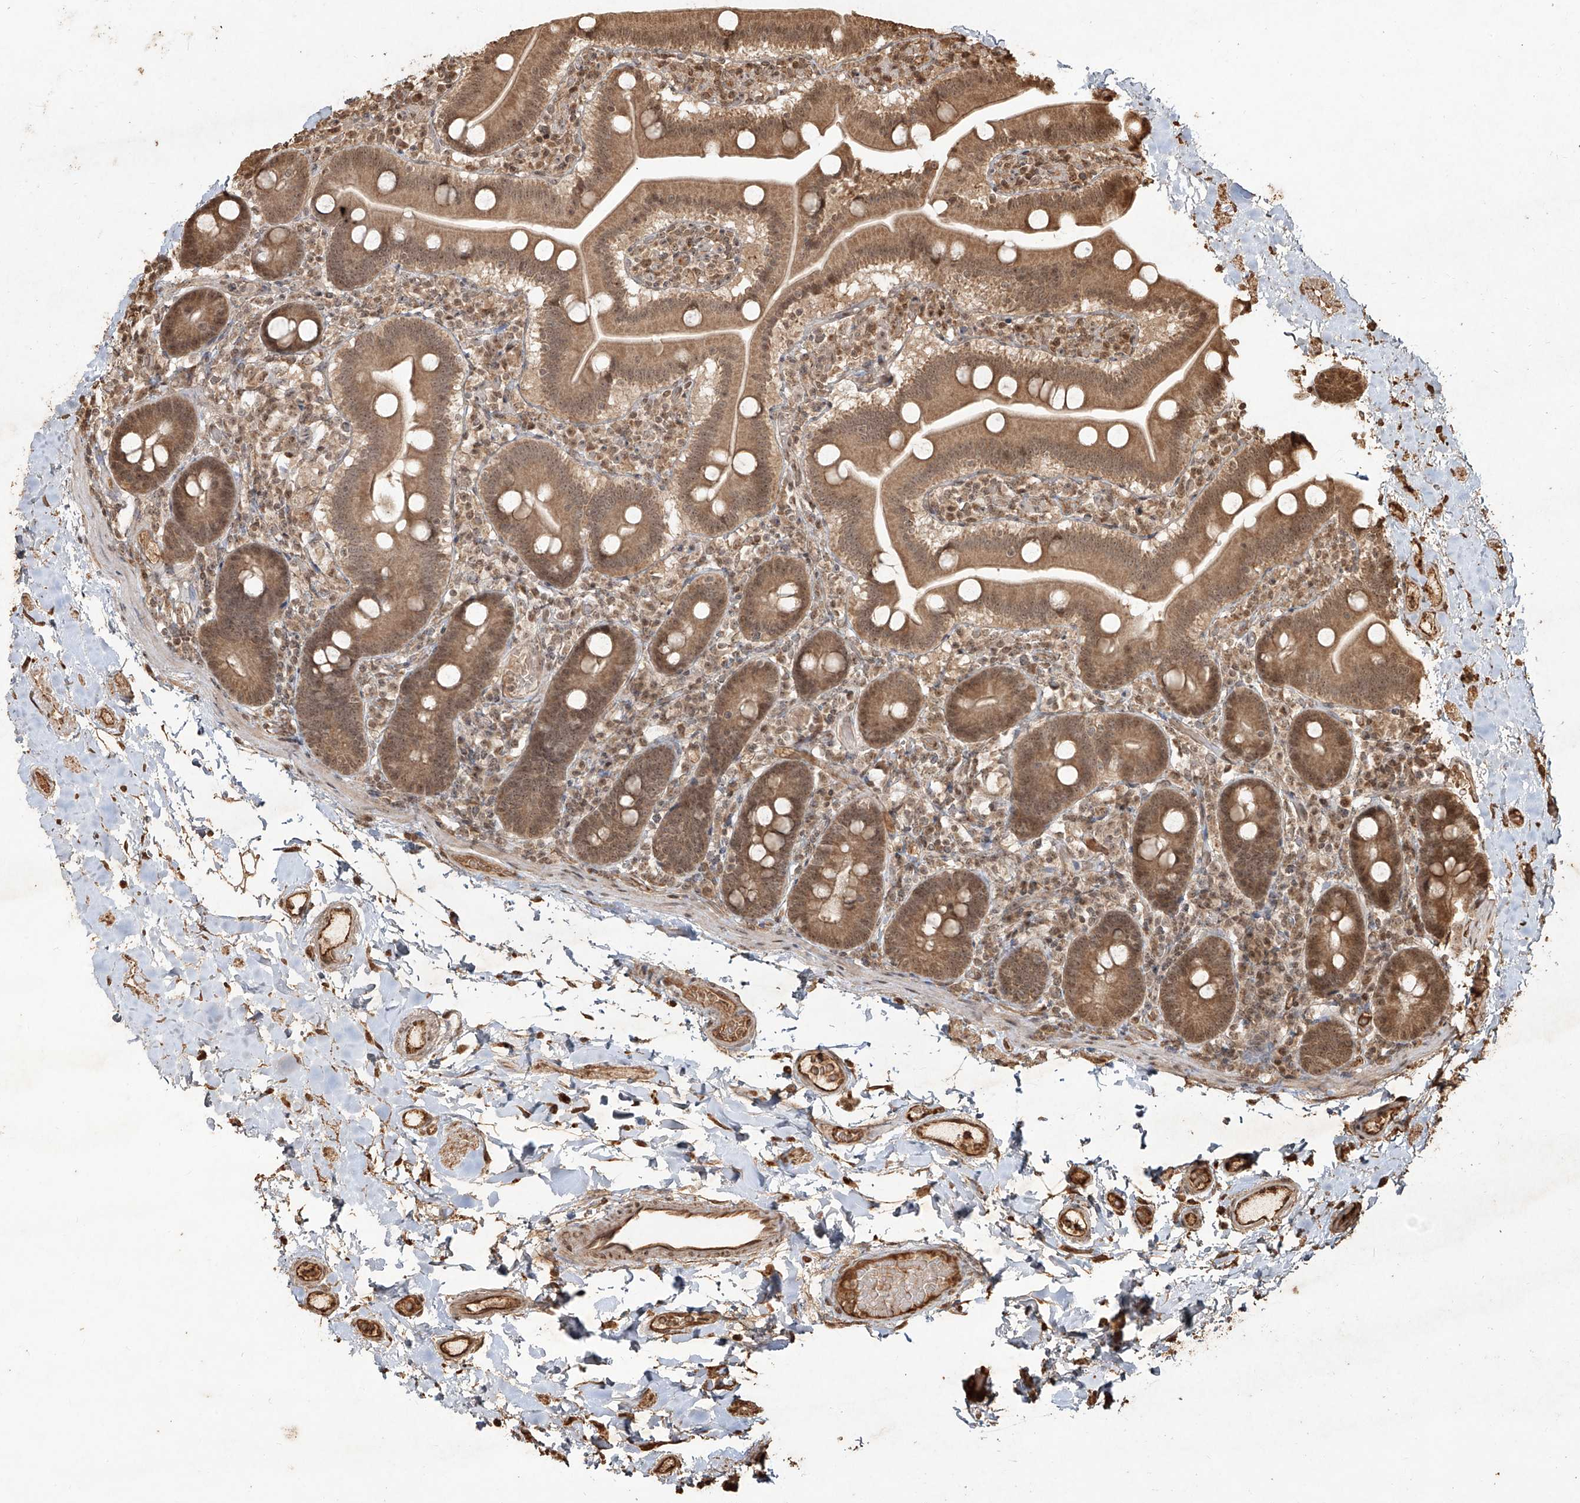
{"staining": {"intensity": "moderate", "quantity": ">75%", "location": "cytoplasmic/membranous,nuclear"}, "tissue": "duodenum", "cell_type": "Glandular cells", "image_type": "normal", "snomed": [{"axis": "morphology", "description": "Normal tissue, NOS"}, {"axis": "topography", "description": "Duodenum"}], "caption": "Immunohistochemistry (DAB (3,3'-diaminobenzidine)) staining of unremarkable human duodenum reveals moderate cytoplasmic/membranous,nuclear protein positivity in approximately >75% of glandular cells.", "gene": "UBE2K", "patient": {"sex": "male", "age": 55}}